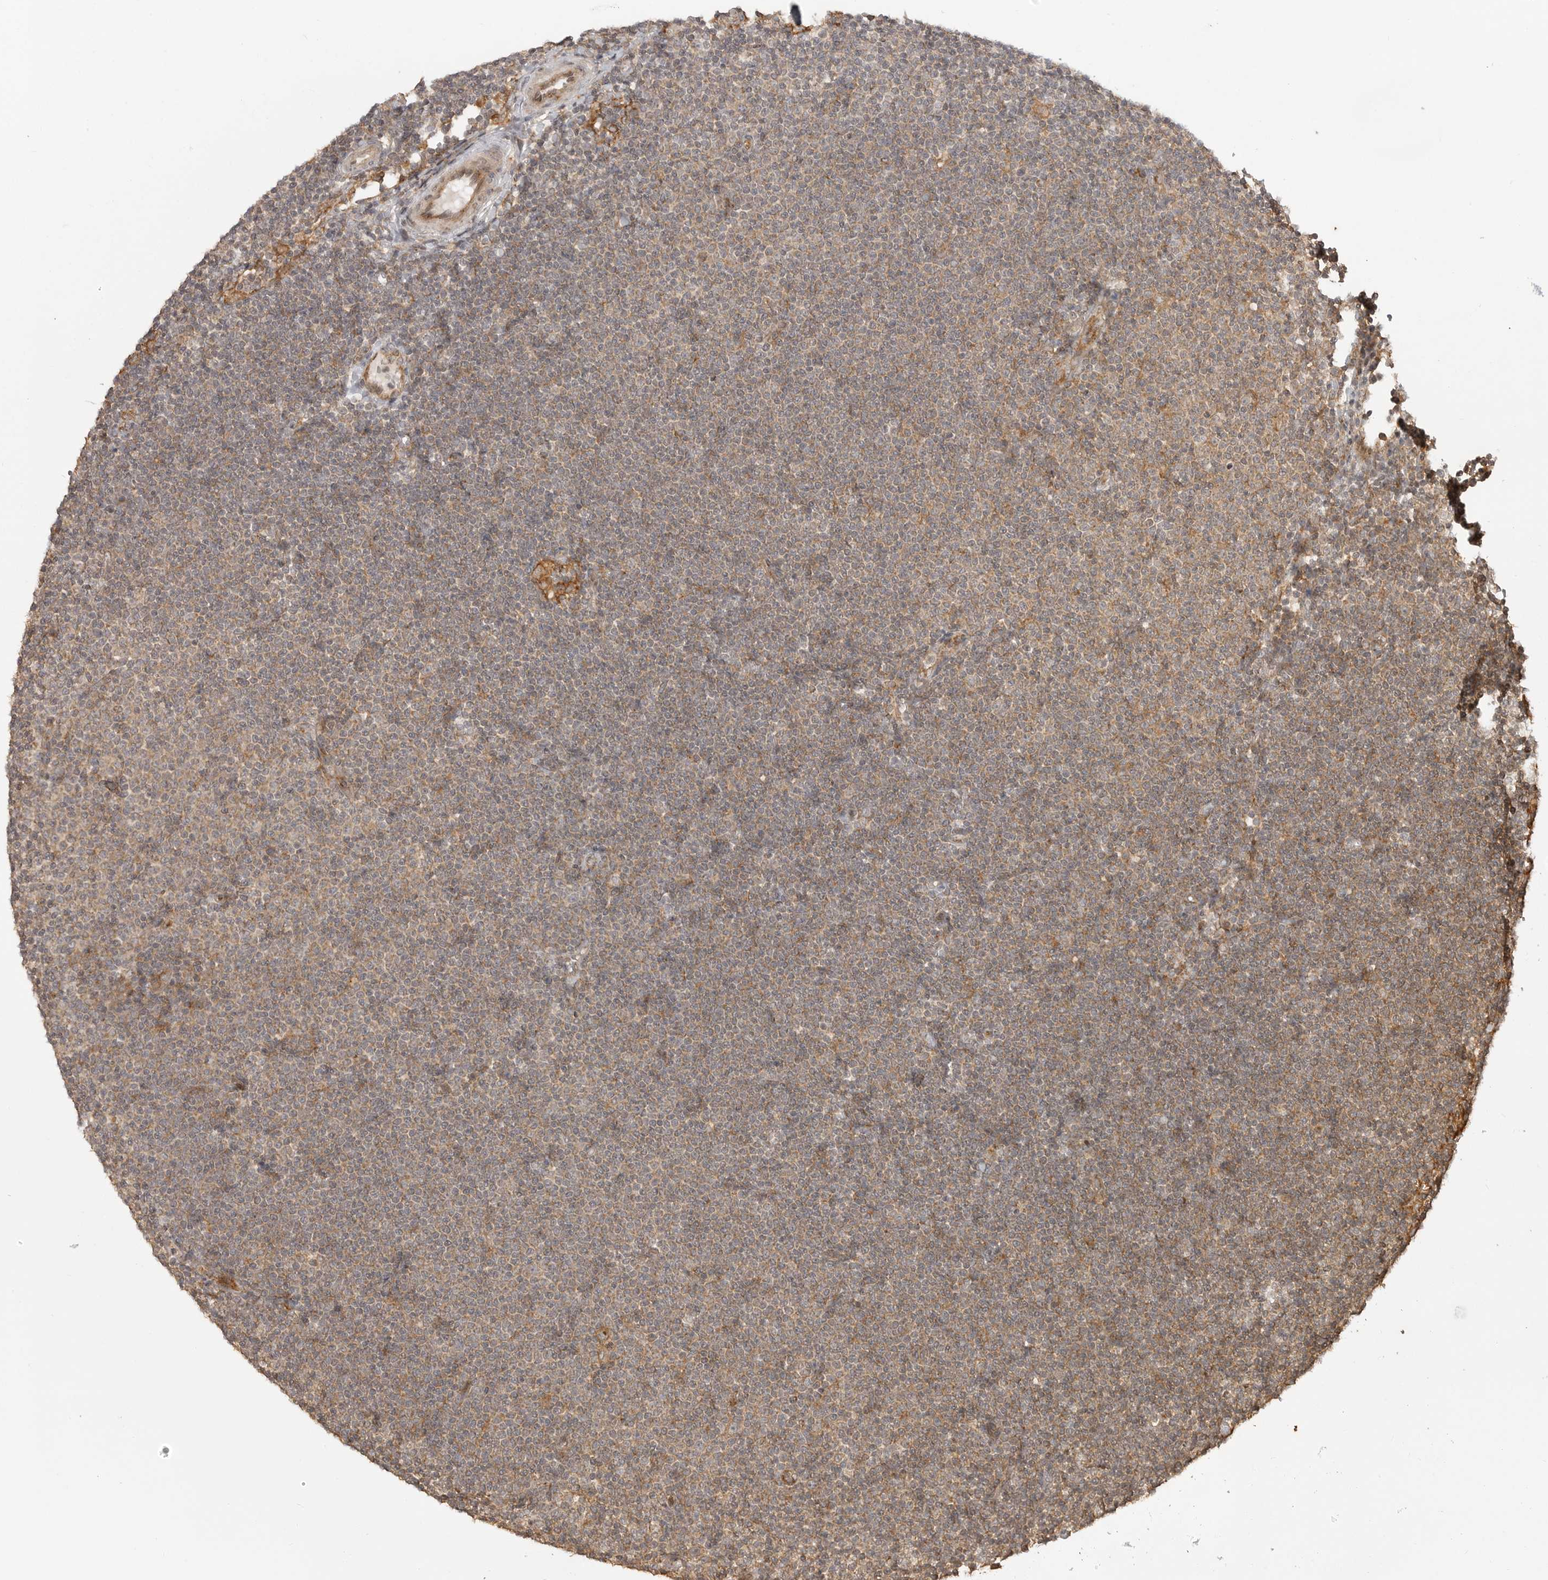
{"staining": {"intensity": "moderate", "quantity": "25%-75%", "location": "cytoplasmic/membranous"}, "tissue": "lymphoma", "cell_type": "Tumor cells", "image_type": "cancer", "snomed": [{"axis": "morphology", "description": "Malignant lymphoma, non-Hodgkin's type, Low grade"}, {"axis": "topography", "description": "Lymph node"}], "caption": "High-power microscopy captured an IHC micrograph of lymphoma, revealing moderate cytoplasmic/membranous expression in approximately 25%-75% of tumor cells.", "gene": "FAT3", "patient": {"sex": "female", "age": 53}}